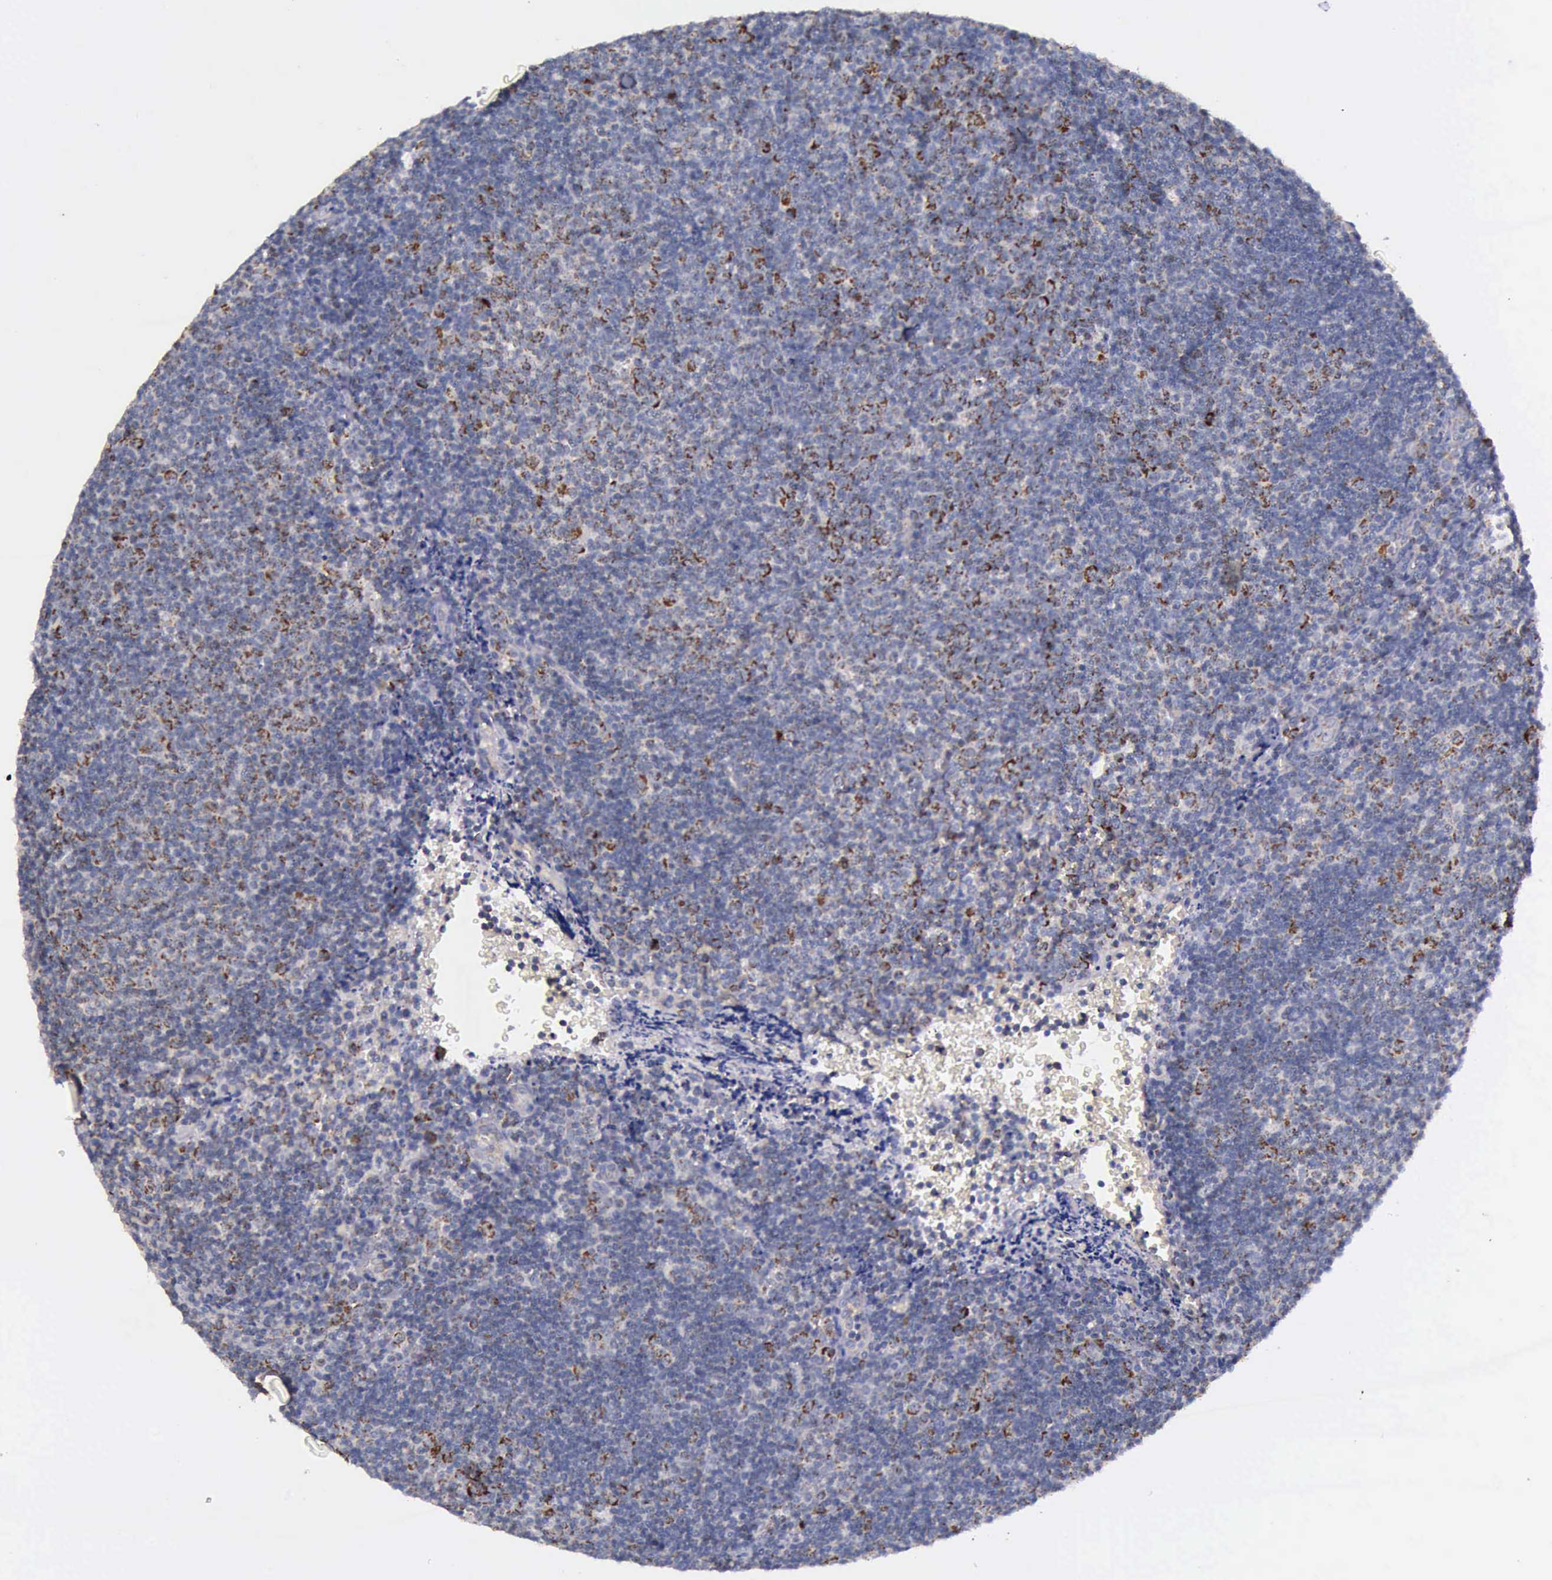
{"staining": {"intensity": "moderate", "quantity": "<25%", "location": "cytoplasmic/membranous"}, "tissue": "lymphoma", "cell_type": "Tumor cells", "image_type": "cancer", "snomed": [{"axis": "morphology", "description": "Malignant lymphoma, non-Hodgkin's type, Low grade"}, {"axis": "topography", "description": "Lymph node"}], "caption": "This is an image of IHC staining of malignant lymphoma, non-Hodgkin's type (low-grade), which shows moderate staining in the cytoplasmic/membranous of tumor cells.", "gene": "TXN2", "patient": {"sex": "male", "age": 49}}